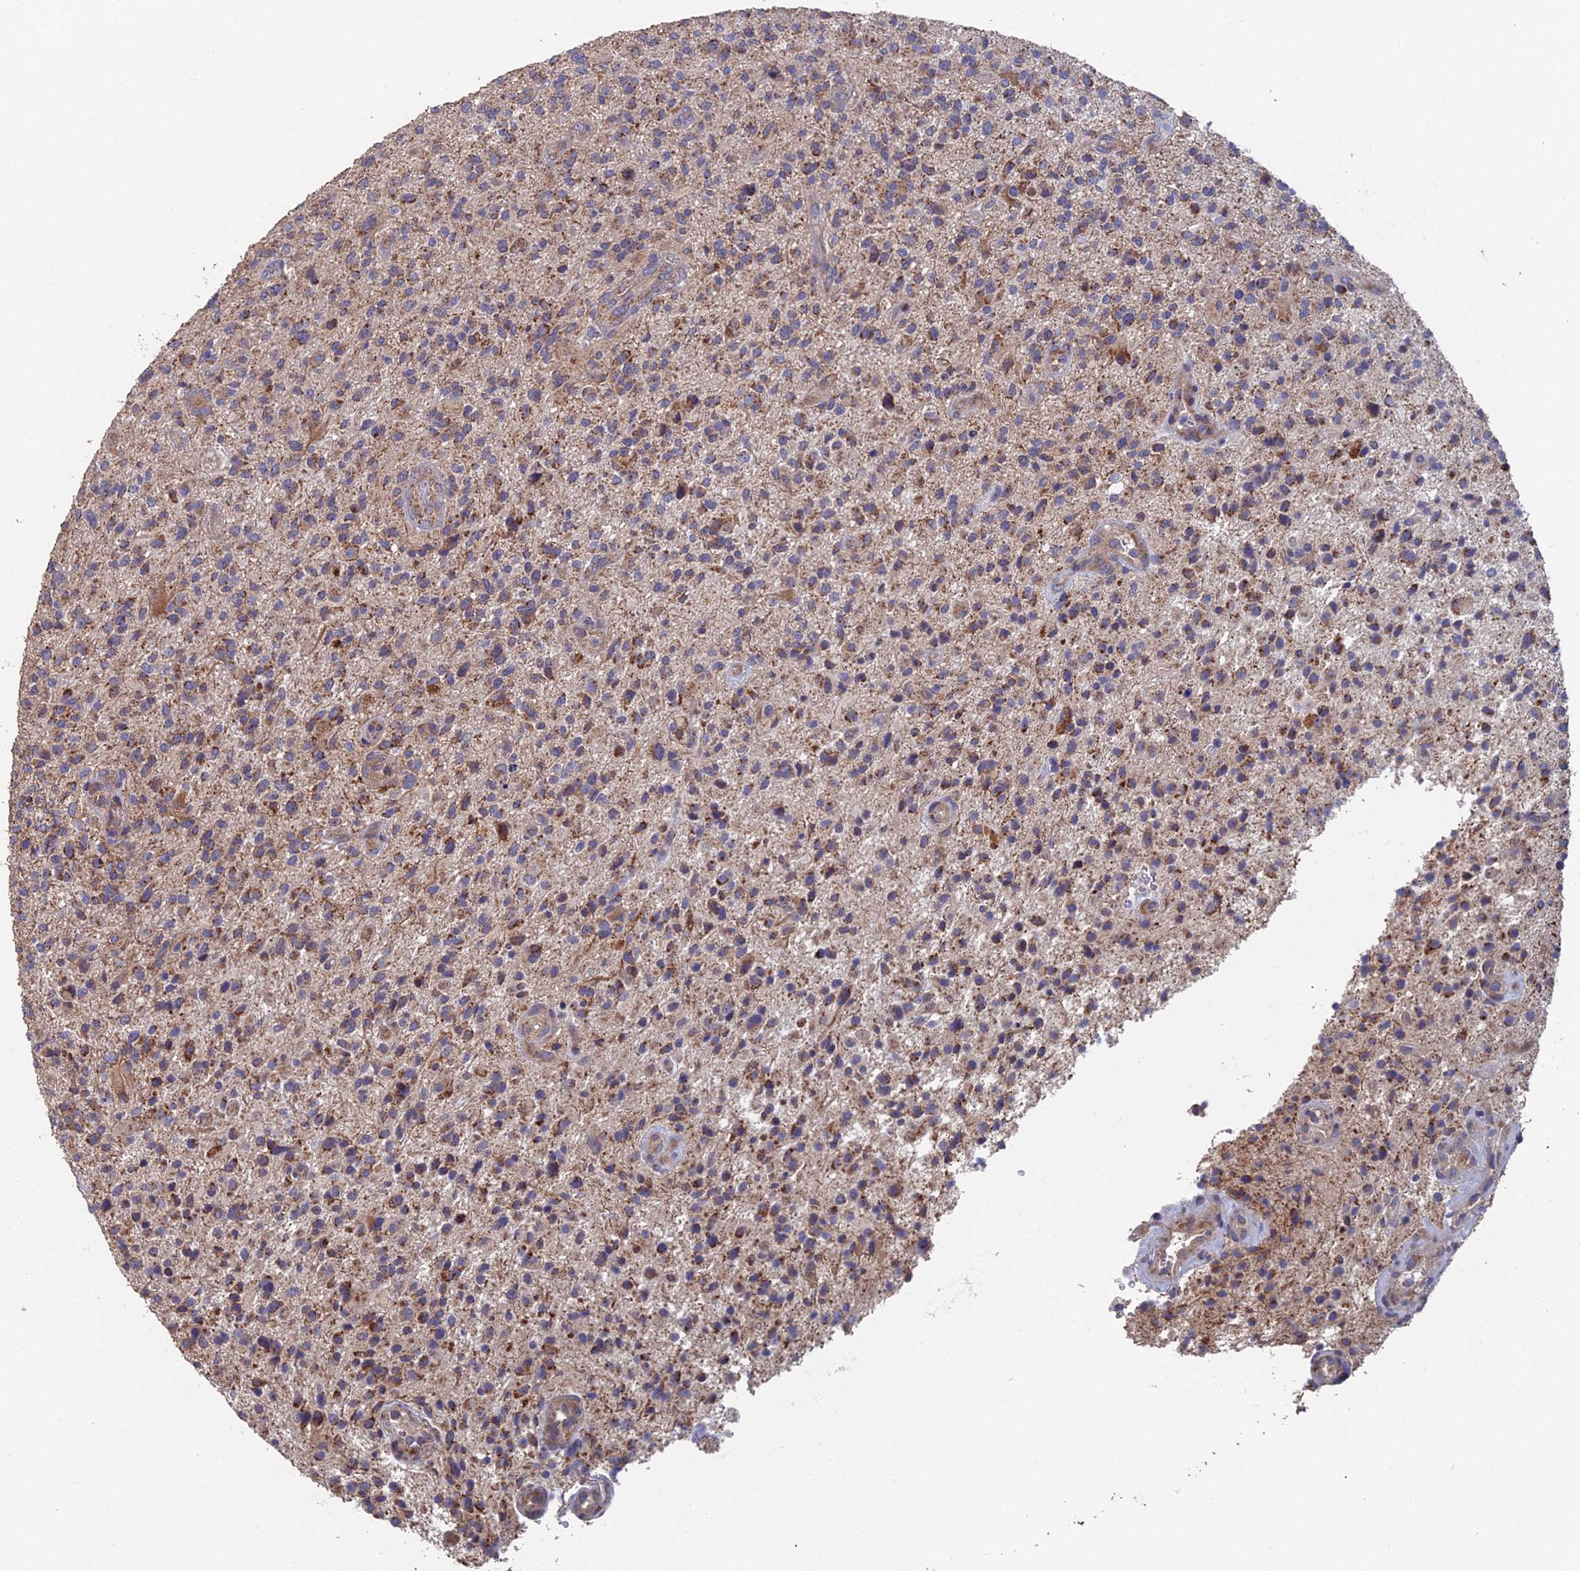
{"staining": {"intensity": "moderate", "quantity": "<25%", "location": "cytoplasmic/membranous"}, "tissue": "glioma", "cell_type": "Tumor cells", "image_type": "cancer", "snomed": [{"axis": "morphology", "description": "Glioma, malignant, High grade"}, {"axis": "topography", "description": "Brain"}], "caption": "A photomicrograph of human glioma stained for a protein demonstrates moderate cytoplasmic/membranous brown staining in tumor cells. (DAB (3,3'-diaminobenzidine) = brown stain, brightfield microscopy at high magnification).", "gene": "ECSIT", "patient": {"sex": "male", "age": 47}}